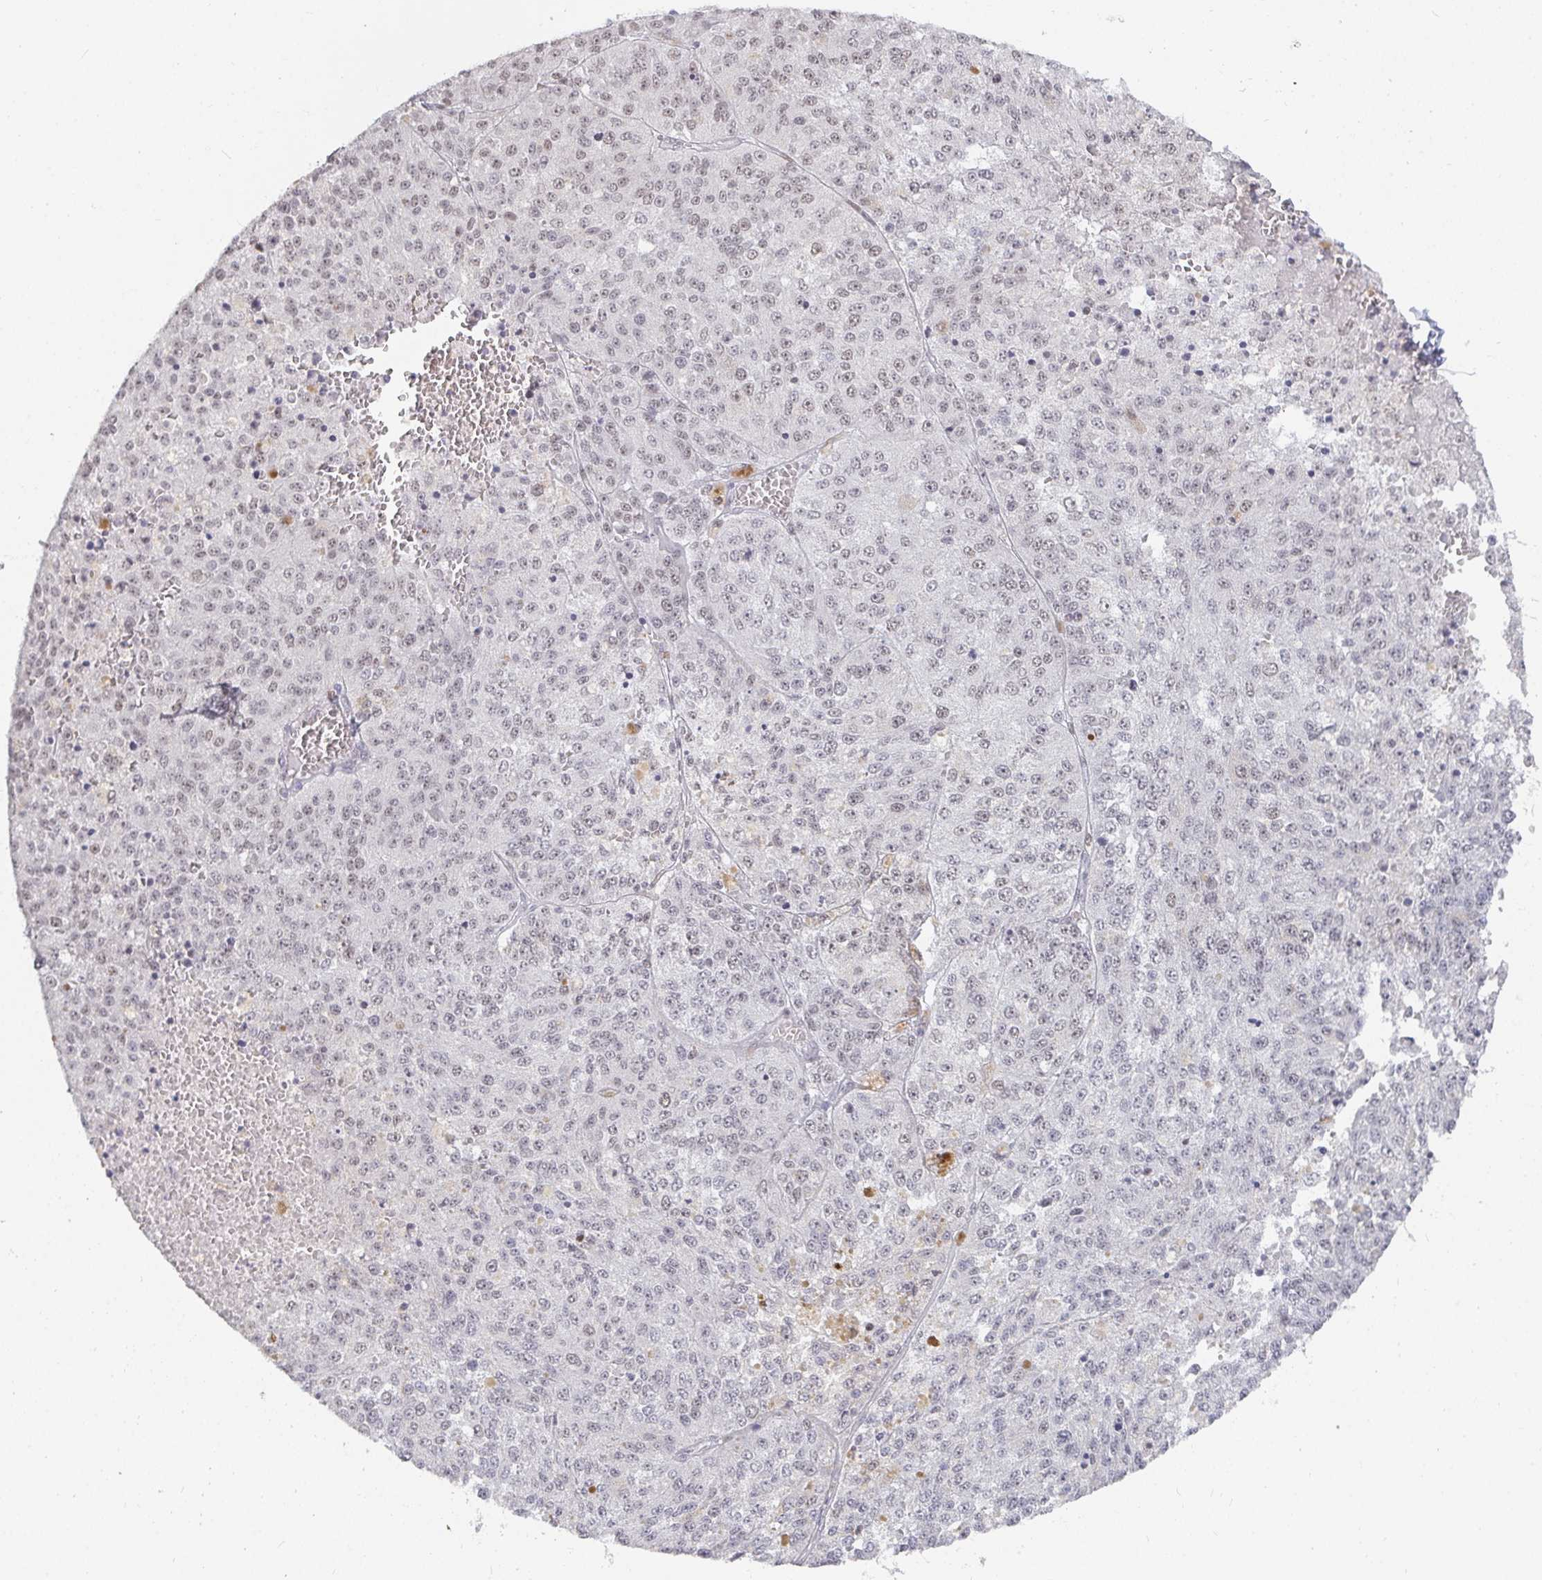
{"staining": {"intensity": "negative", "quantity": "none", "location": "none"}, "tissue": "melanoma", "cell_type": "Tumor cells", "image_type": "cancer", "snomed": [{"axis": "morphology", "description": "Malignant melanoma, Metastatic site"}, {"axis": "topography", "description": "Lymph node"}], "caption": "This is an IHC image of malignant melanoma (metastatic site). There is no staining in tumor cells.", "gene": "RCOR1", "patient": {"sex": "female", "age": 64}}